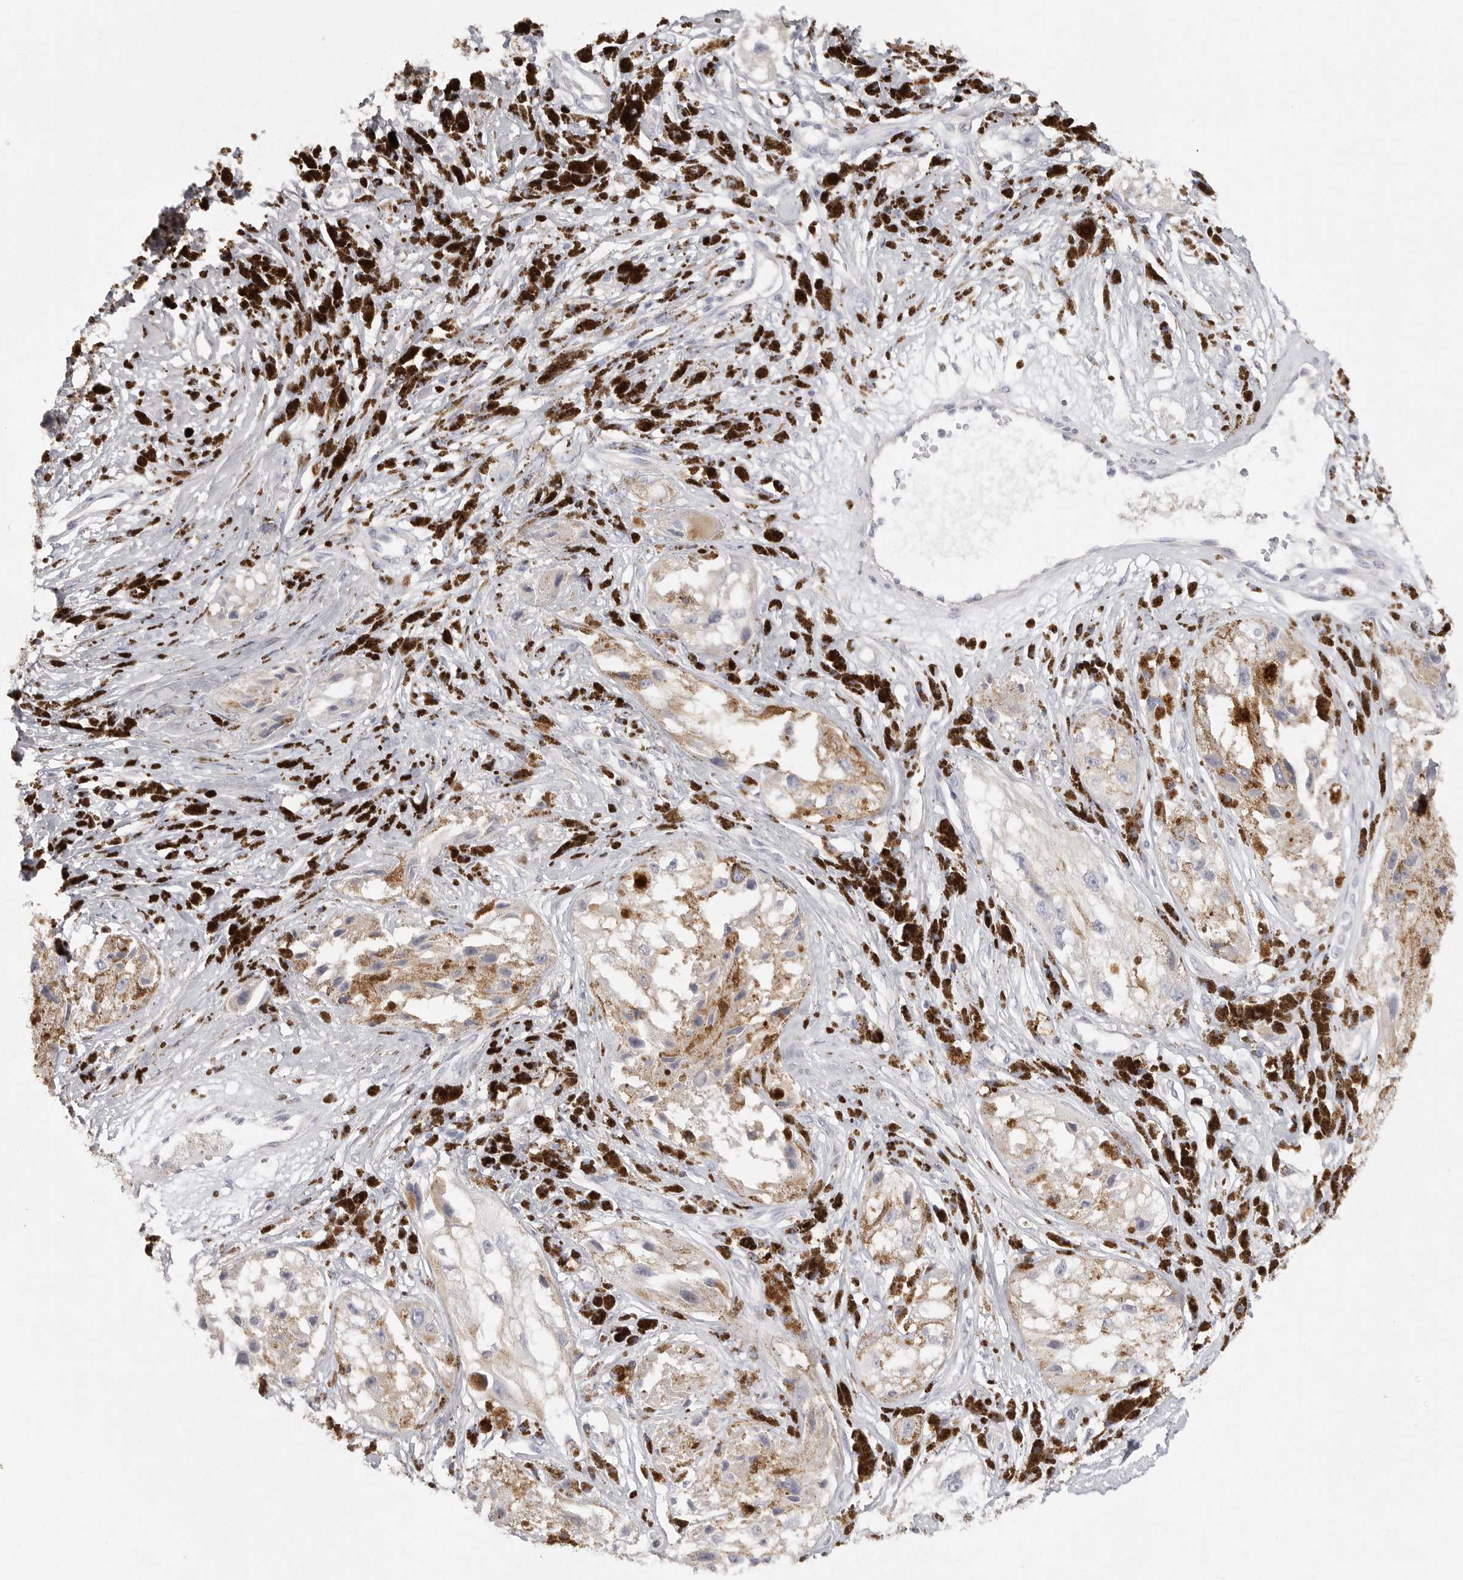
{"staining": {"intensity": "negative", "quantity": "none", "location": "none"}, "tissue": "melanoma", "cell_type": "Tumor cells", "image_type": "cancer", "snomed": [{"axis": "morphology", "description": "Malignant melanoma, NOS"}, {"axis": "topography", "description": "Skin"}], "caption": "IHC micrograph of human malignant melanoma stained for a protein (brown), which displays no positivity in tumor cells.", "gene": "ELP3", "patient": {"sex": "male", "age": 88}}